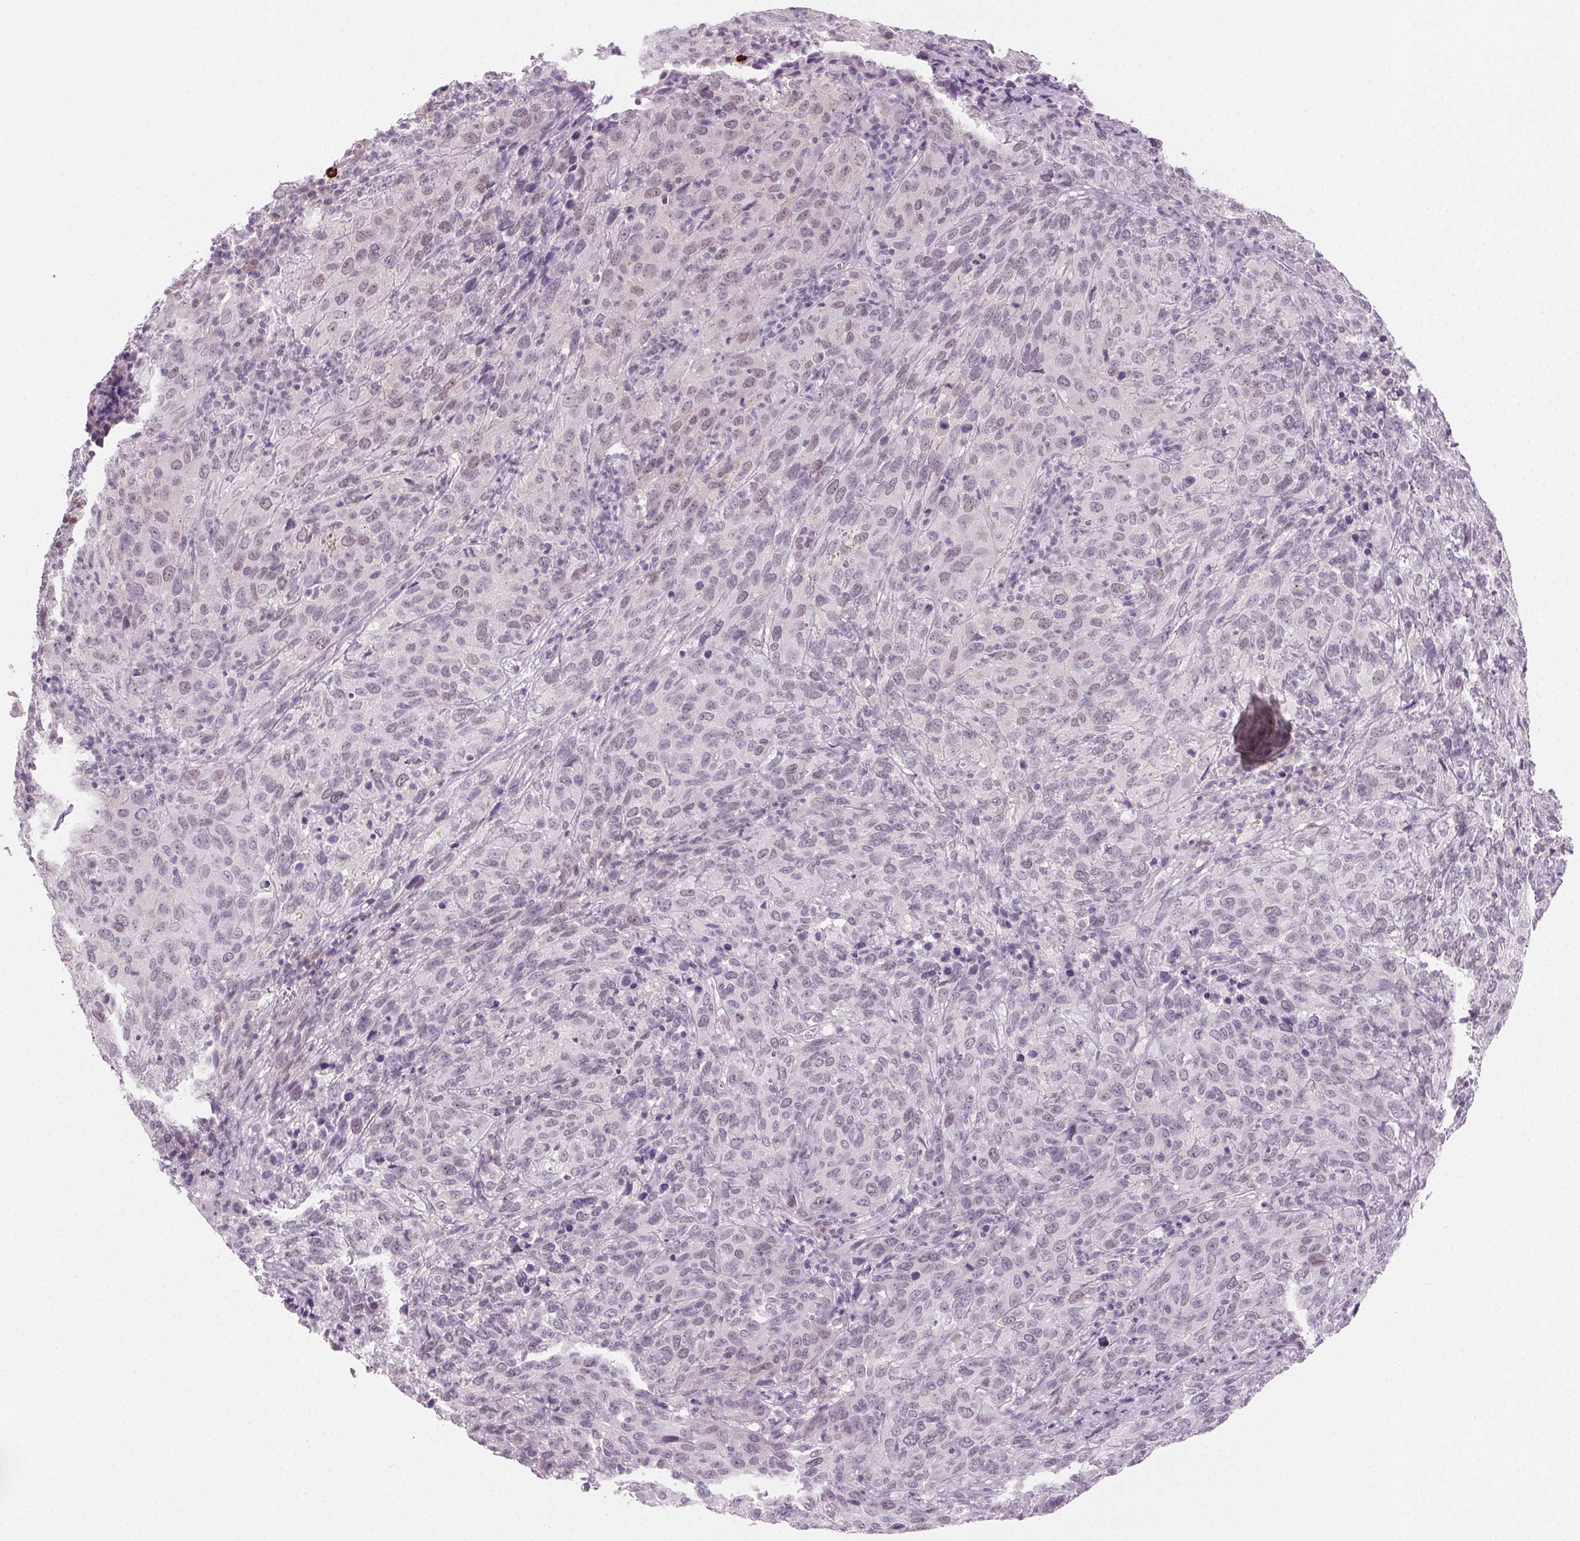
{"staining": {"intensity": "negative", "quantity": "none", "location": "none"}, "tissue": "cervical cancer", "cell_type": "Tumor cells", "image_type": "cancer", "snomed": [{"axis": "morphology", "description": "Squamous cell carcinoma, NOS"}, {"axis": "topography", "description": "Cervix"}], "caption": "Immunohistochemistry (IHC) image of cervical cancer stained for a protein (brown), which shows no positivity in tumor cells. (Brightfield microscopy of DAB (3,3'-diaminobenzidine) IHC at high magnification).", "gene": "HSF5", "patient": {"sex": "female", "age": 51}}